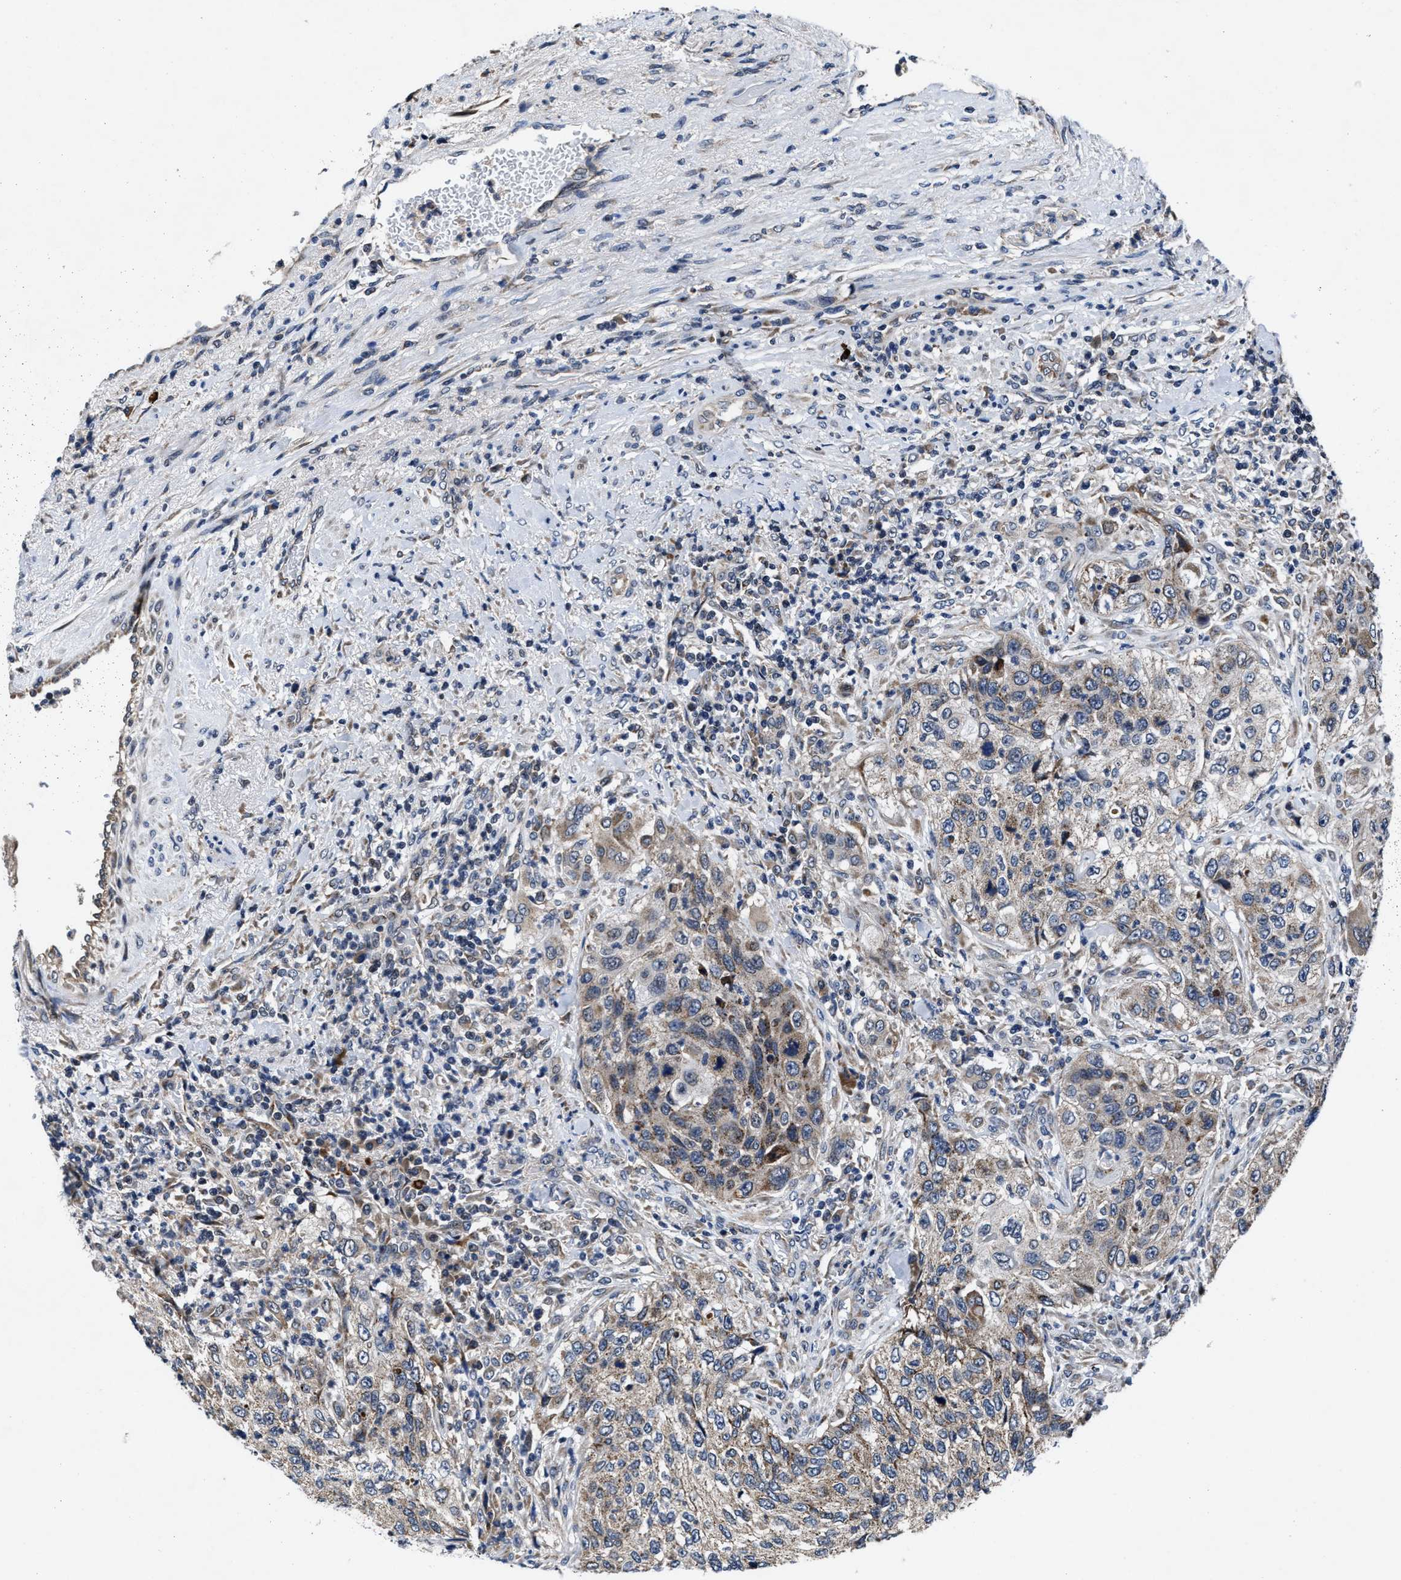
{"staining": {"intensity": "weak", "quantity": "25%-75%", "location": "cytoplasmic/membranous"}, "tissue": "urothelial cancer", "cell_type": "Tumor cells", "image_type": "cancer", "snomed": [{"axis": "morphology", "description": "Urothelial carcinoma, High grade"}, {"axis": "topography", "description": "Urinary bladder"}], "caption": "Urothelial carcinoma (high-grade) stained for a protein reveals weak cytoplasmic/membranous positivity in tumor cells. (Brightfield microscopy of DAB IHC at high magnification).", "gene": "TMEM53", "patient": {"sex": "female", "age": 60}}